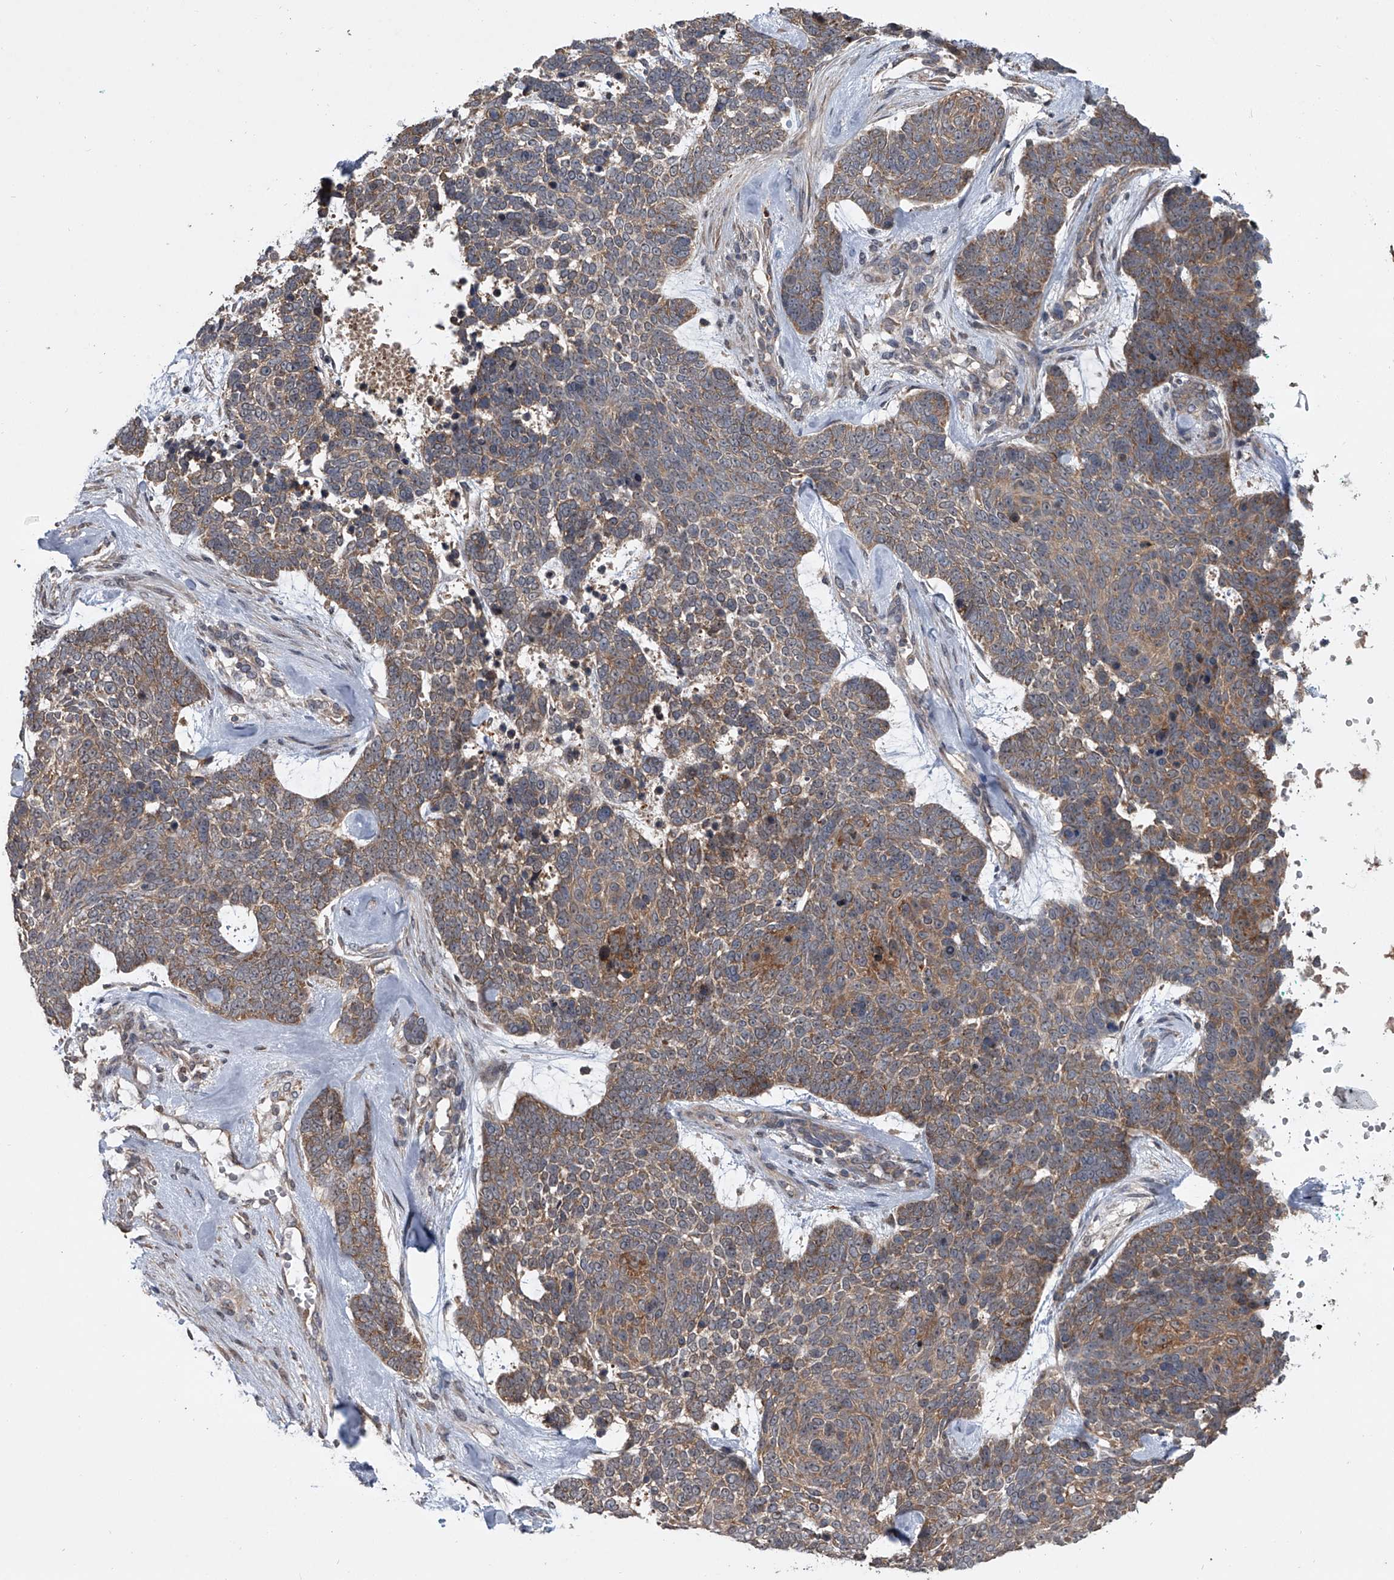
{"staining": {"intensity": "moderate", "quantity": "<25%", "location": "cytoplasmic/membranous"}, "tissue": "skin cancer", "cell_type": "Tumor cells", "image_type": "cancer", "snomed": [{"axis": "morphology", "description": "Basal cell carcinoma"}, {"axis": "topography", "description": "Skin"}], "caption": "Tumor cells show low levels of moderate cytoplasmic/membranous expression in approximately <25% of cells in human skin cancer (basal cell carcinoma).", "gene": "GEMIN8", "patient": {"sex": "female", "age": 81}}